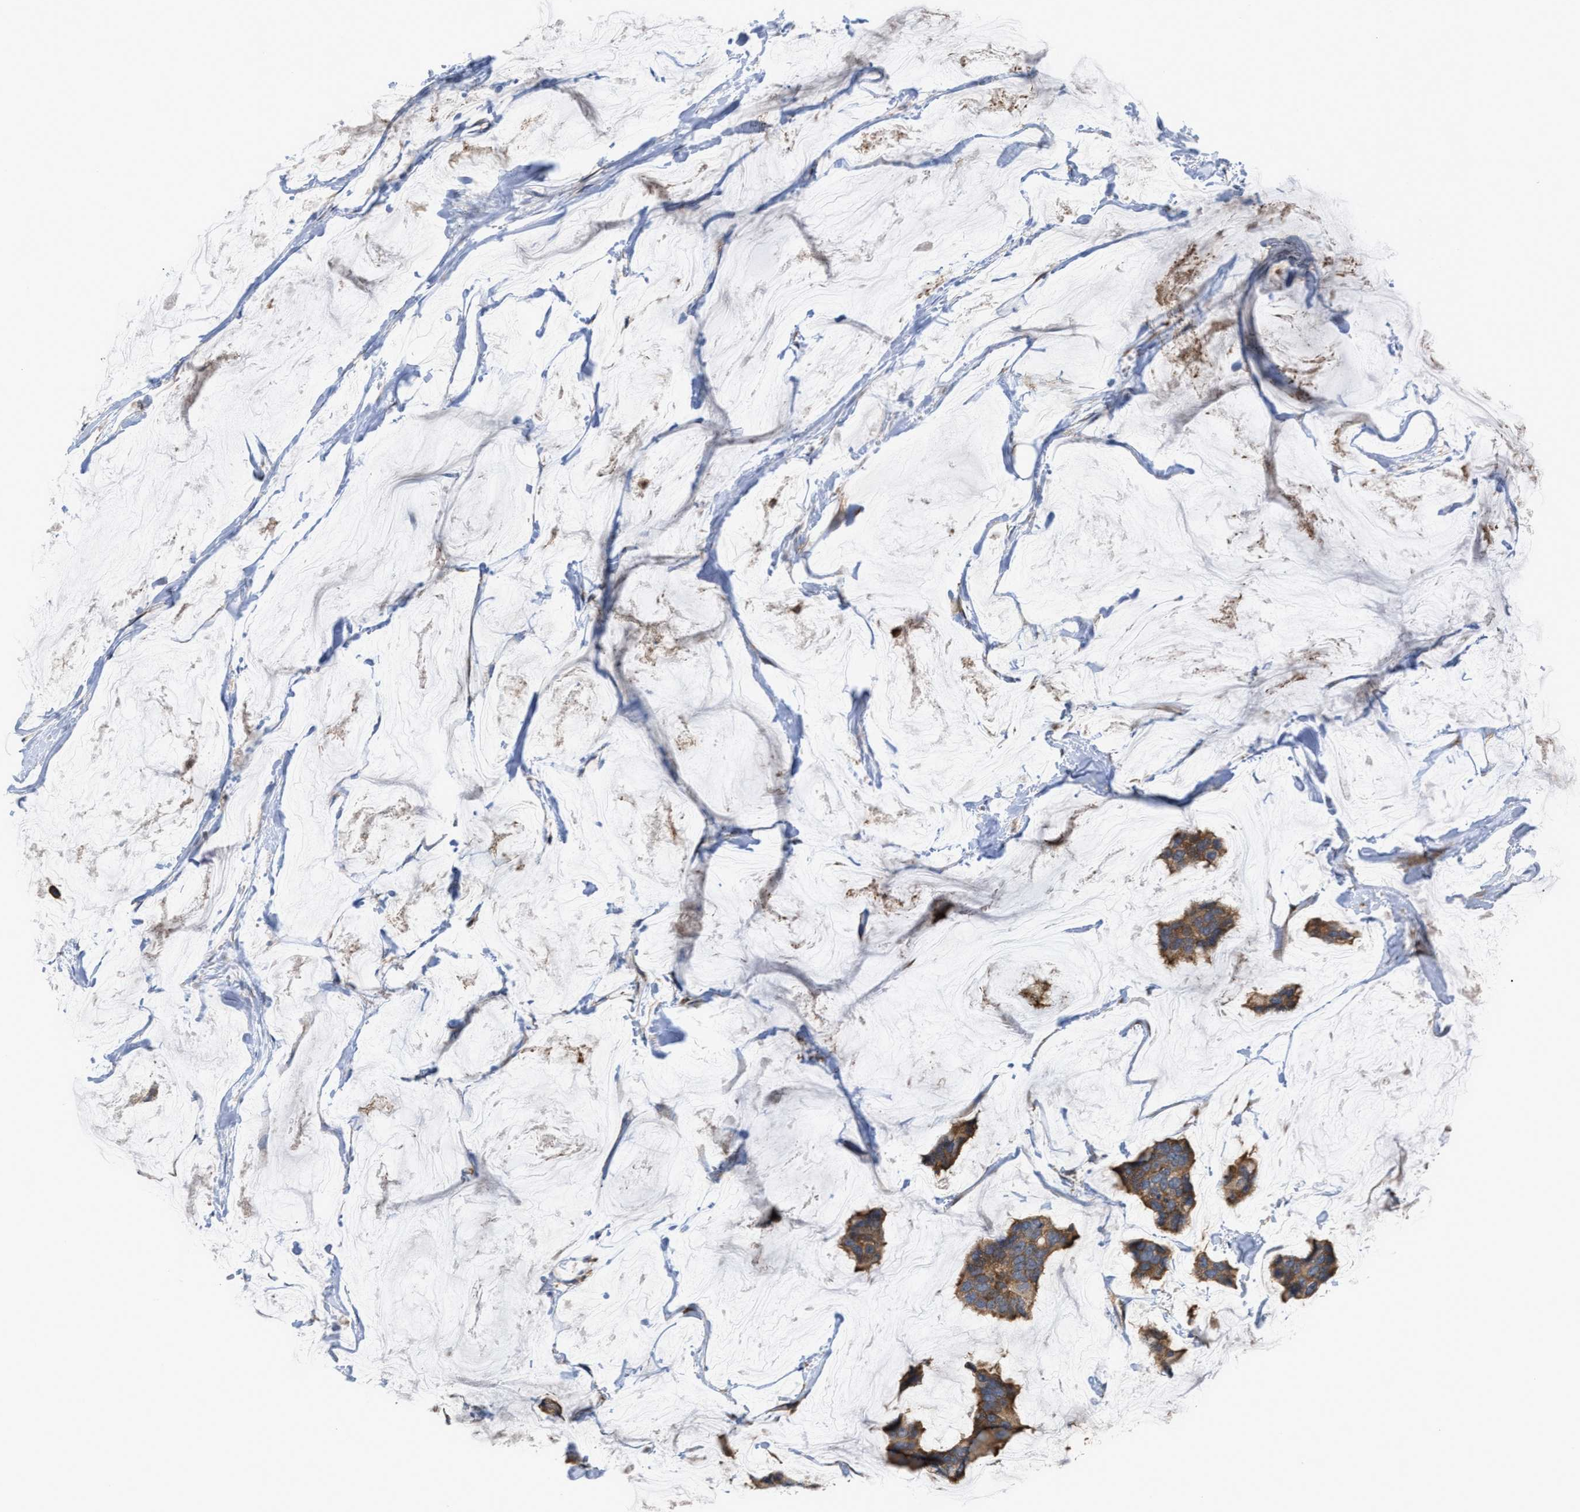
{"staining": {"intensity": "strong", "quantity": ">75%", "location": "cytoplasmic/membranous"}, "tissue": "breast cancer", "cell_type": "Tumor cells", "image_type": "cancer", "snomed": [{"axis": "morphology", "description": "Normal tissue, NOS"}, {"axis": "morphology", "description": "Duct carcinoma"}, {"axis": "topography", "description": "Breast"}], "caption": "Breast cancer (invasive ductal carcinoma) stained for a protein (brown) demonstrates strong cytoplasmic/membranous positive positivity in about >75% of tumor cells.", "gene": "LAPTM4B", "patient": {"sex": "female", "age": 50}}